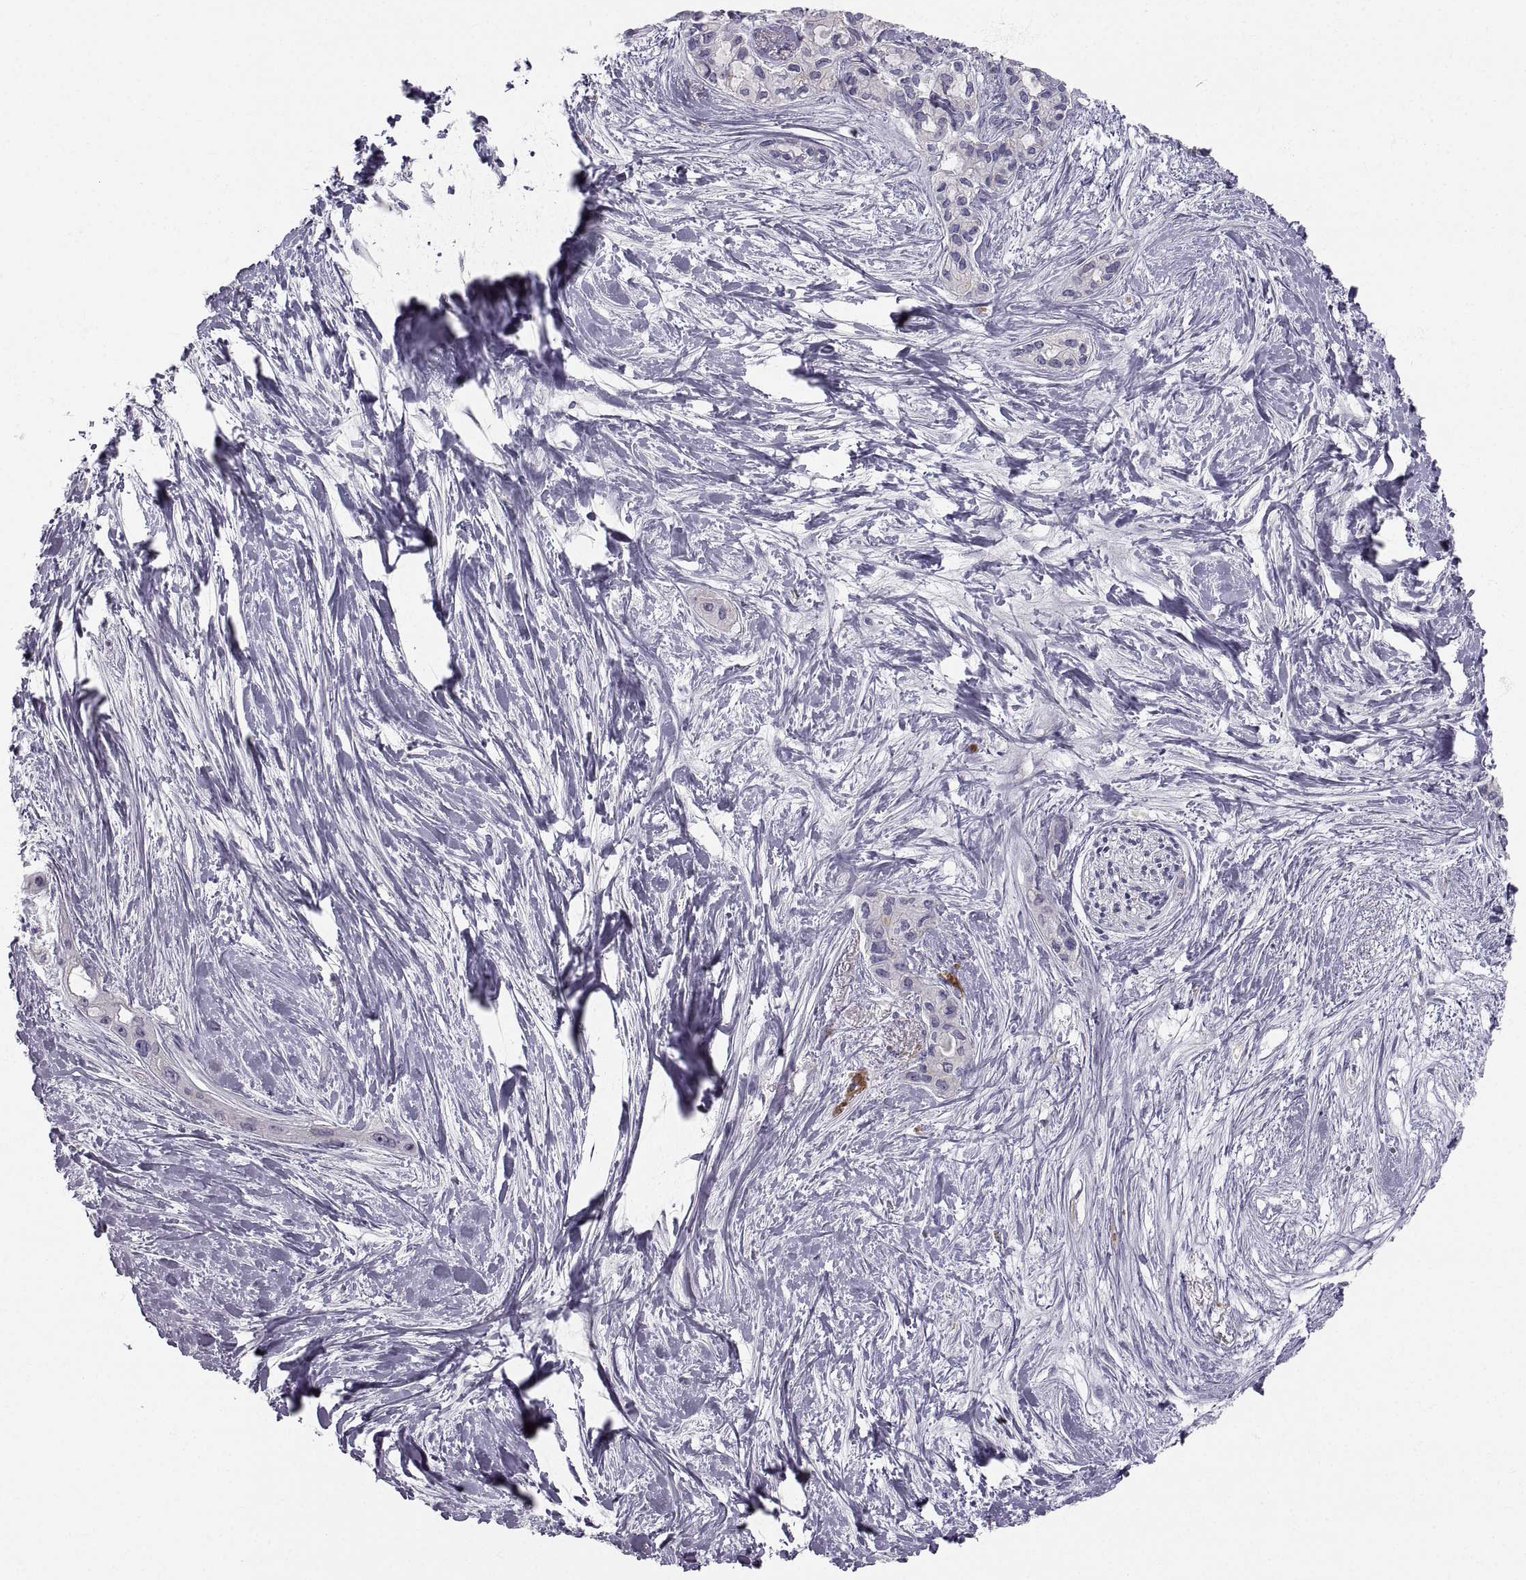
{"staining": {"intensity": "negative", "quantity": "none", "location": "none"}, "tissue": "pancreatic cancer", "cell_type": "Tumor cells", "image_type": "cancer", "snomed": [{"axis": "morphology", "description": "Adenocarcinoma, NOS"}, {"axis": "topography", "description": "Pancreas"}], "caption": "Pancreatic cancer (adenocarcinoma) was stained to show a protein in brown. There is no significant expression in tumor cells.", "gene": "PGM5", "patient": {"sex": "female", "age": 50}}